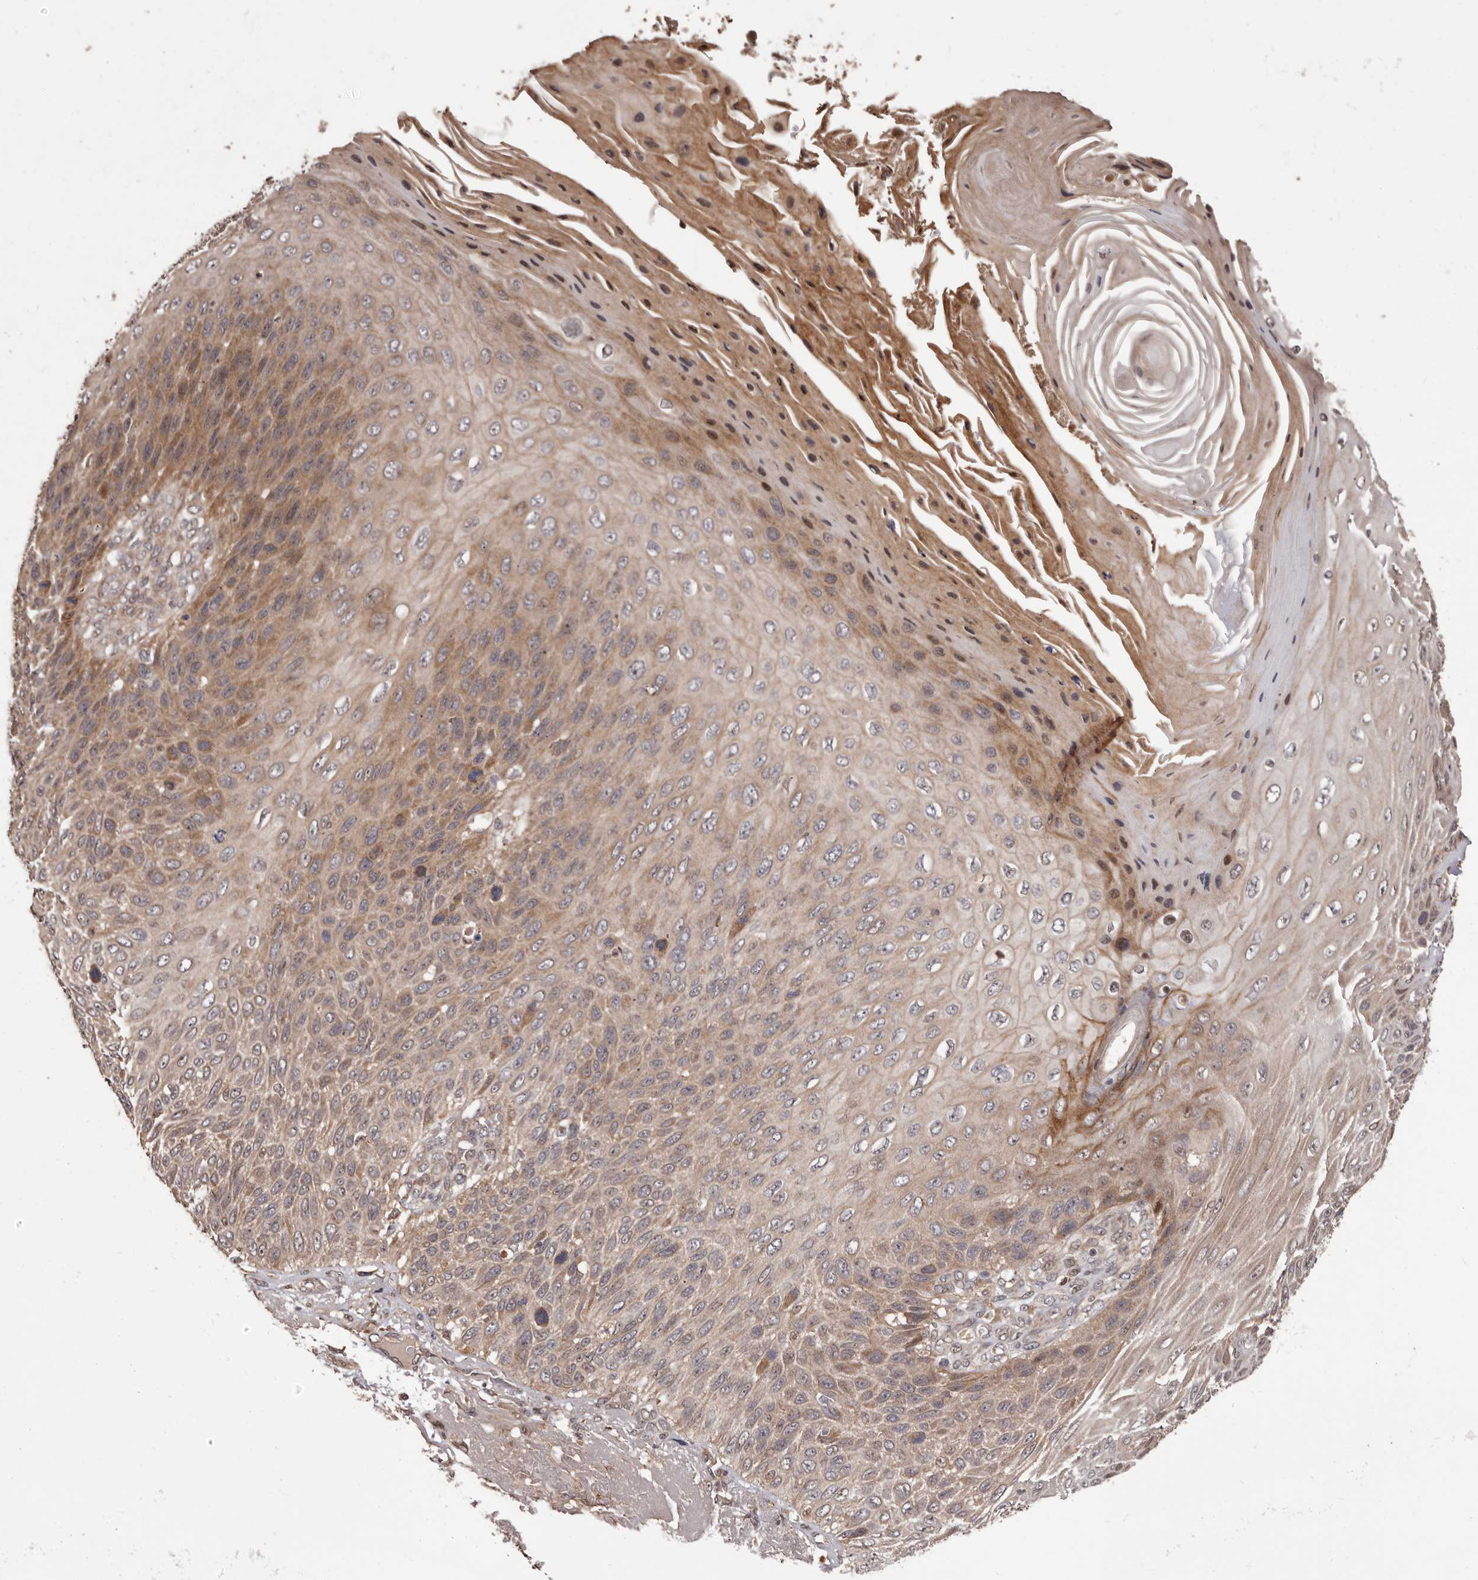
{"staining": {"intensity": "moderate", "quantity": ">75%", "location": "cytoplasmic/membranous"}, "tissue": "skin cancer", "cell_type": "Tumor cells", "image_type": "cancer", "snomed": [{"axis": "morphology", "description": "Squamous cell carcinoma, NOS"}, {"axis": "topography", "description": "Skin"}], "caption": "The immunohistochemical stain labels moderate cytoplasmic/membranous expression in tumor cells of skin cancer (squamous cell carcinoma) tissue.", "gene": "ZCCHC7", "patient": {"sex": "female", "age": 88}}